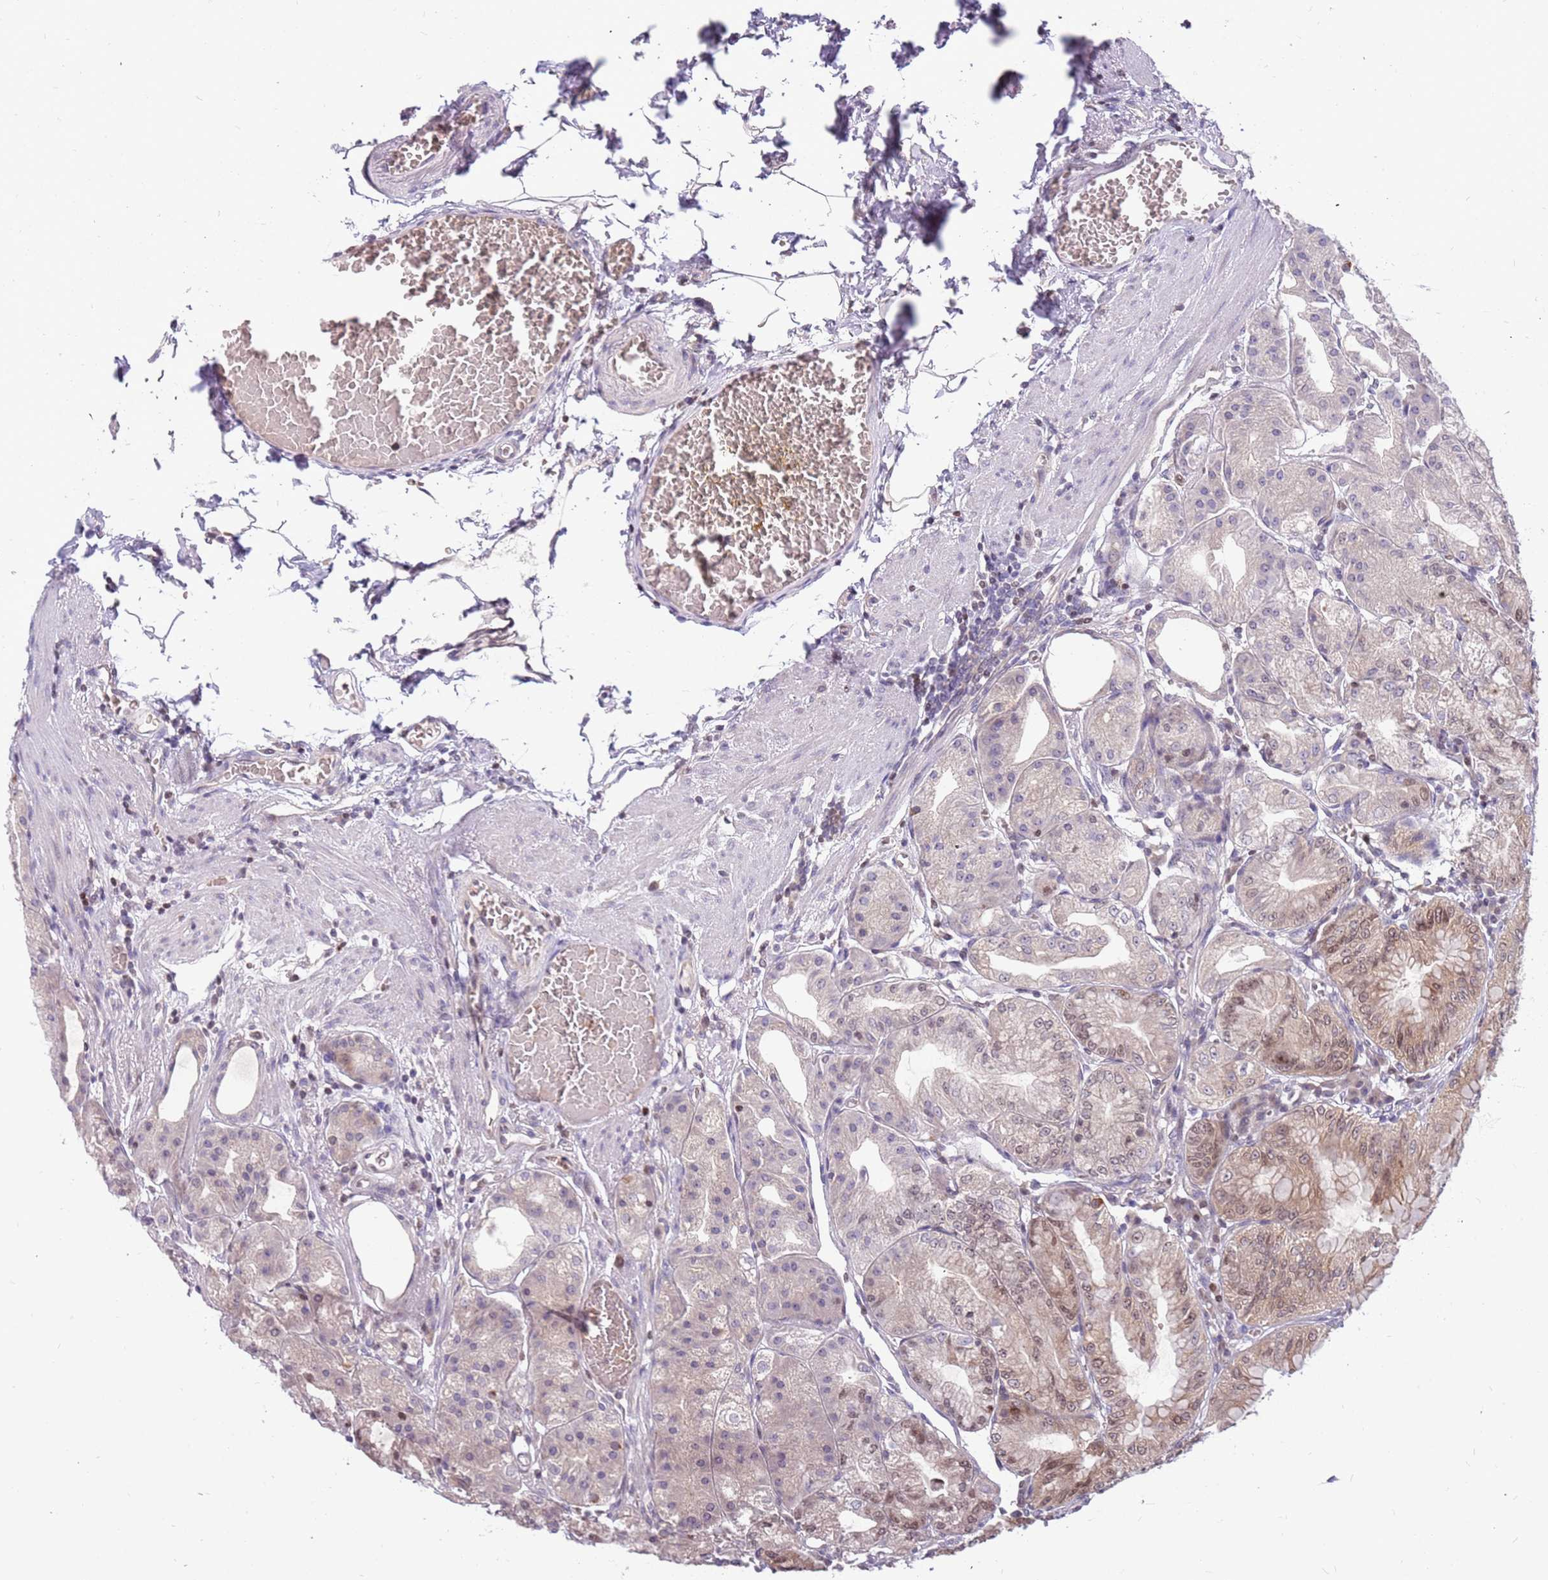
{"staining": {"intensity": "moderate", "quantity": "25%-75%", "location": "cytoplasmic/membranous,nuclear"}, "tissue": "stomach", "cell_type": "Glandular cells", "image_type": "normal", "snomed": [{"axis": "morphology", "description": "Normal tissue, NOS"}, {"axis": "topography", "description": "Stomach, upper"}, {"axis": "topography", "description": "Stomach, lower"}], "caption": "Human stomach stained with a brown dye displays moderate cytoplasmic/membranous,nuclear positive positivity in about 25%-75% of glandular cells.", "gene": "ARHGEF35", "patient": {"sex": "male", "age": 71}}